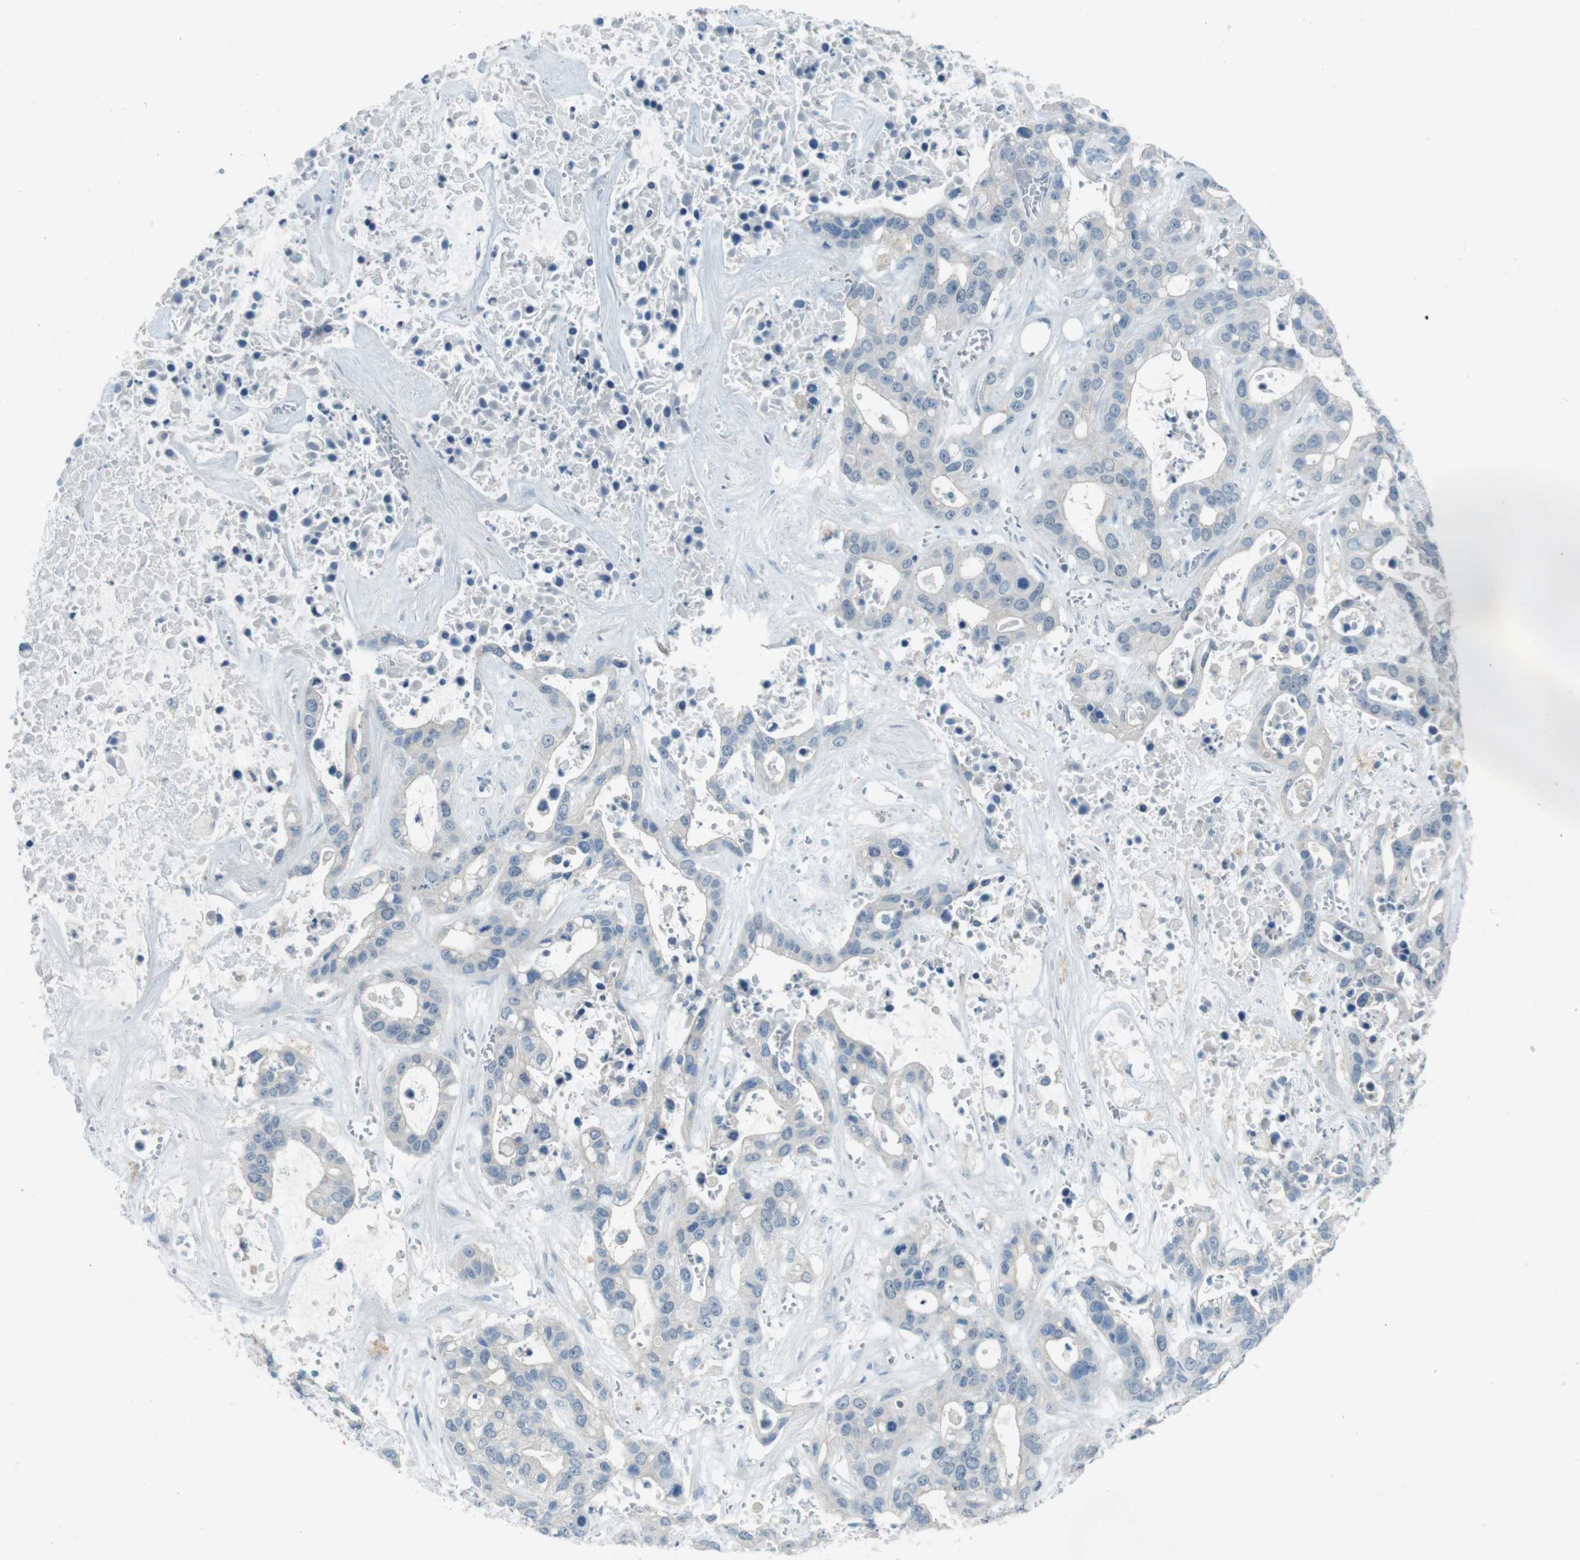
{"staining": {"intensity": "negative", "quantity": "none", "location": "none"}, "tissue": "liver cancer", "cell_type": "Tumor cells", "image_type": "cancer", "snomed": [{"axis": "morphology", "description": "Cholangiocarcinoma"}, {"axis": "topography", "description": "Liver"}], "caption": "A photomicrograph of liver cancer (cholangiocarcinoma) stained for a protein shows no brown staining in tumor cells.", "gene": "ENTPD7", "patient": {"sex": "female", "age": 65}}